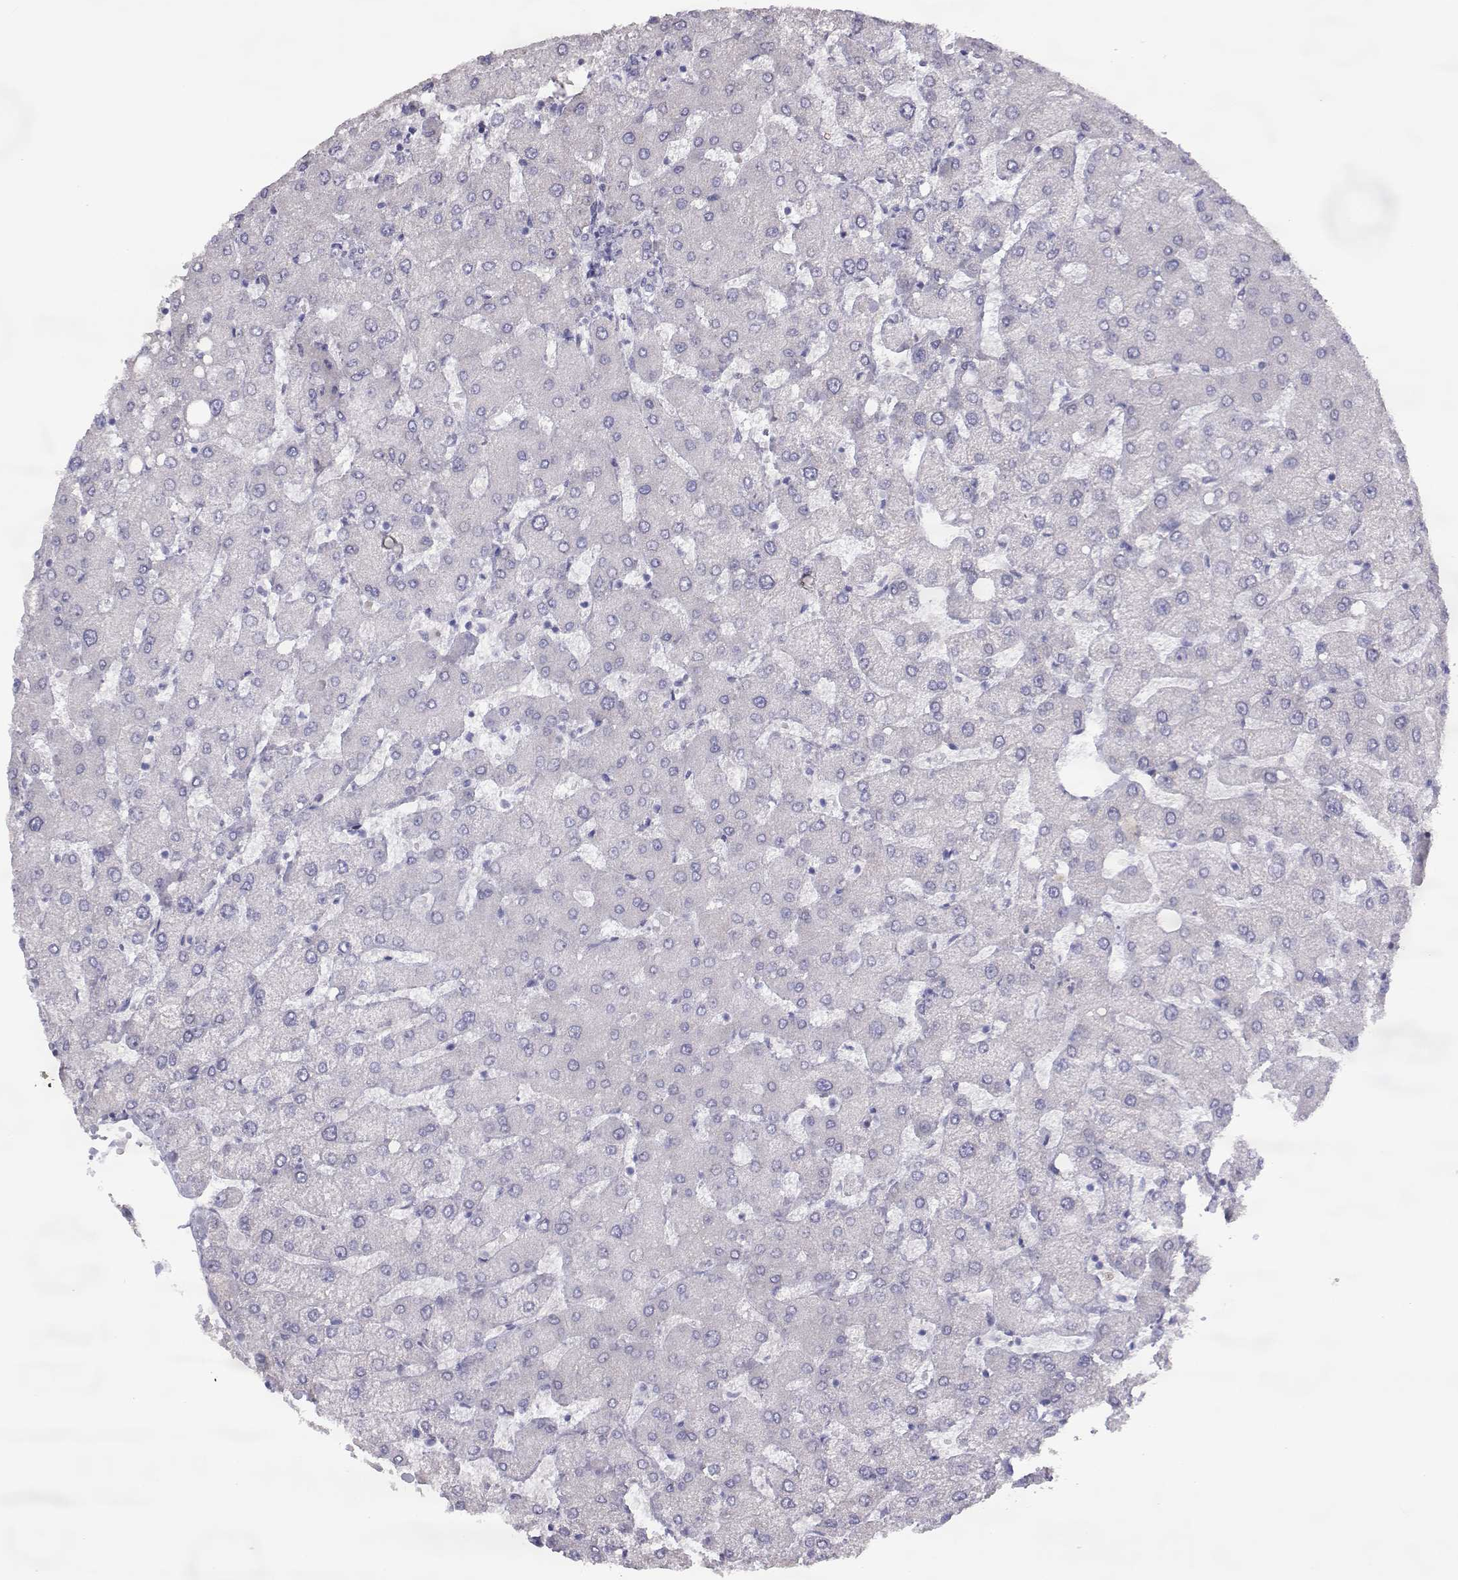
{"staining": {"intensity": "negative", "quantity": "none", "location": "none"}, "tissue": "liver", "cell_type": "Cholangiocytes", "image_type": "normal", "snomed": [{"axis": "morphology", "description": "Normal tissue, NOS"}, {"axis": "topography", "description": "Liver"}], "caption": "High power microscopy histopathology image of an IHC photomicrograph of benign liver, revealing no significant staining in cholangiocytes.", "gene": "PMCH", "patient": {"sex": "female", "age": 54}}